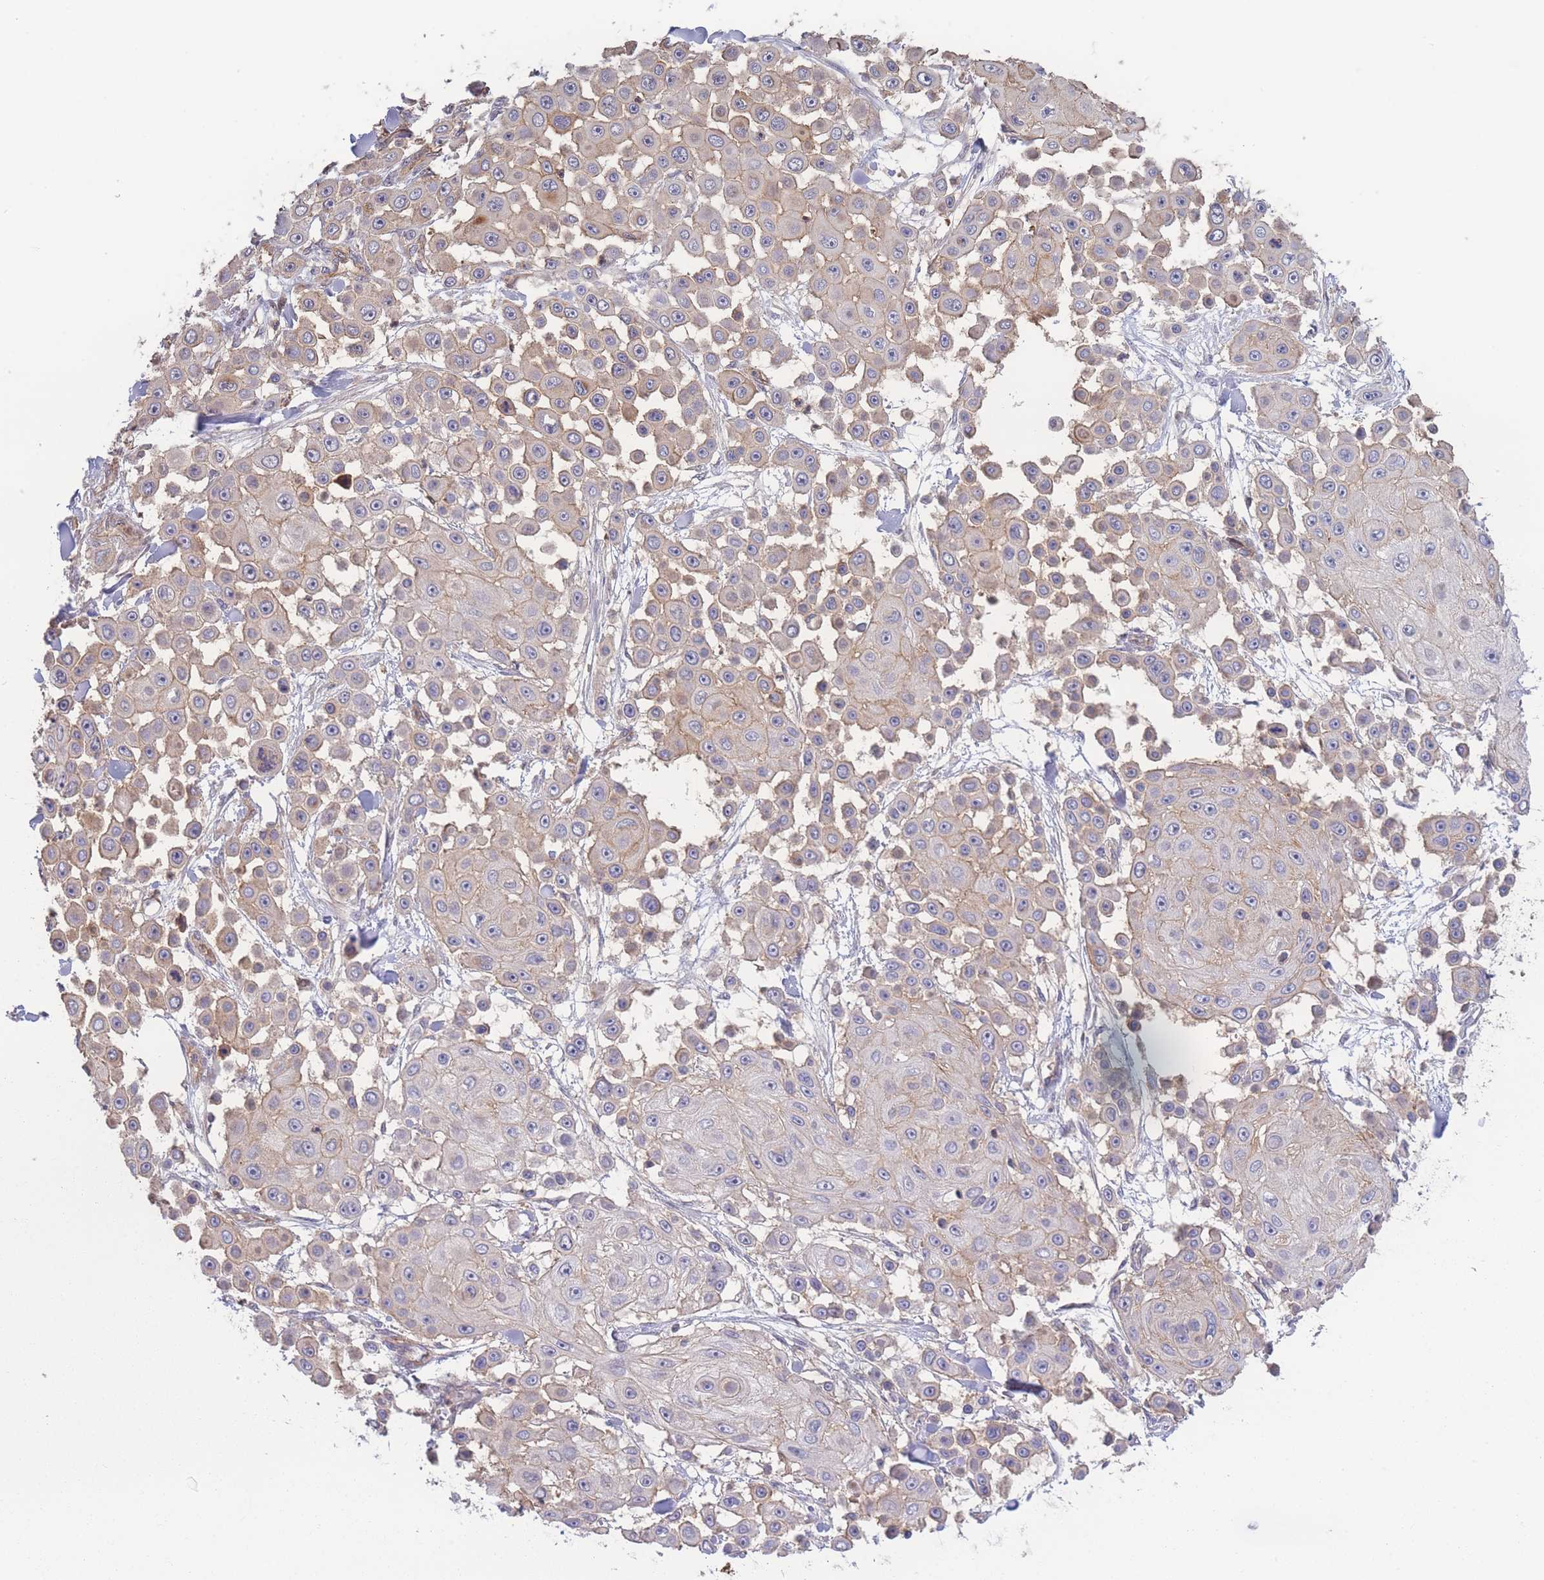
{"staining": {"intensity": "weak", "quantity": ">75%", "location": "cytoplasmic/membranous"}, "tissue": "skin cancer", "cell_type": "Tumor cells", "image_type": "cancer", "snomed": [{"axis": "morphology", "description": "Squamous cell carcinoma, NOS"}, {"axis": "topography", "description": "Skin"}], "caption": "An image showing weak cytoplasmic/membranous staining in about >75% of tumor cells in squamous cell carcinoma (skin), as visualized by brown immunohistochemical staining.", "gene": "STEAP3", "patient": {"sex": "male", "age": 67}}